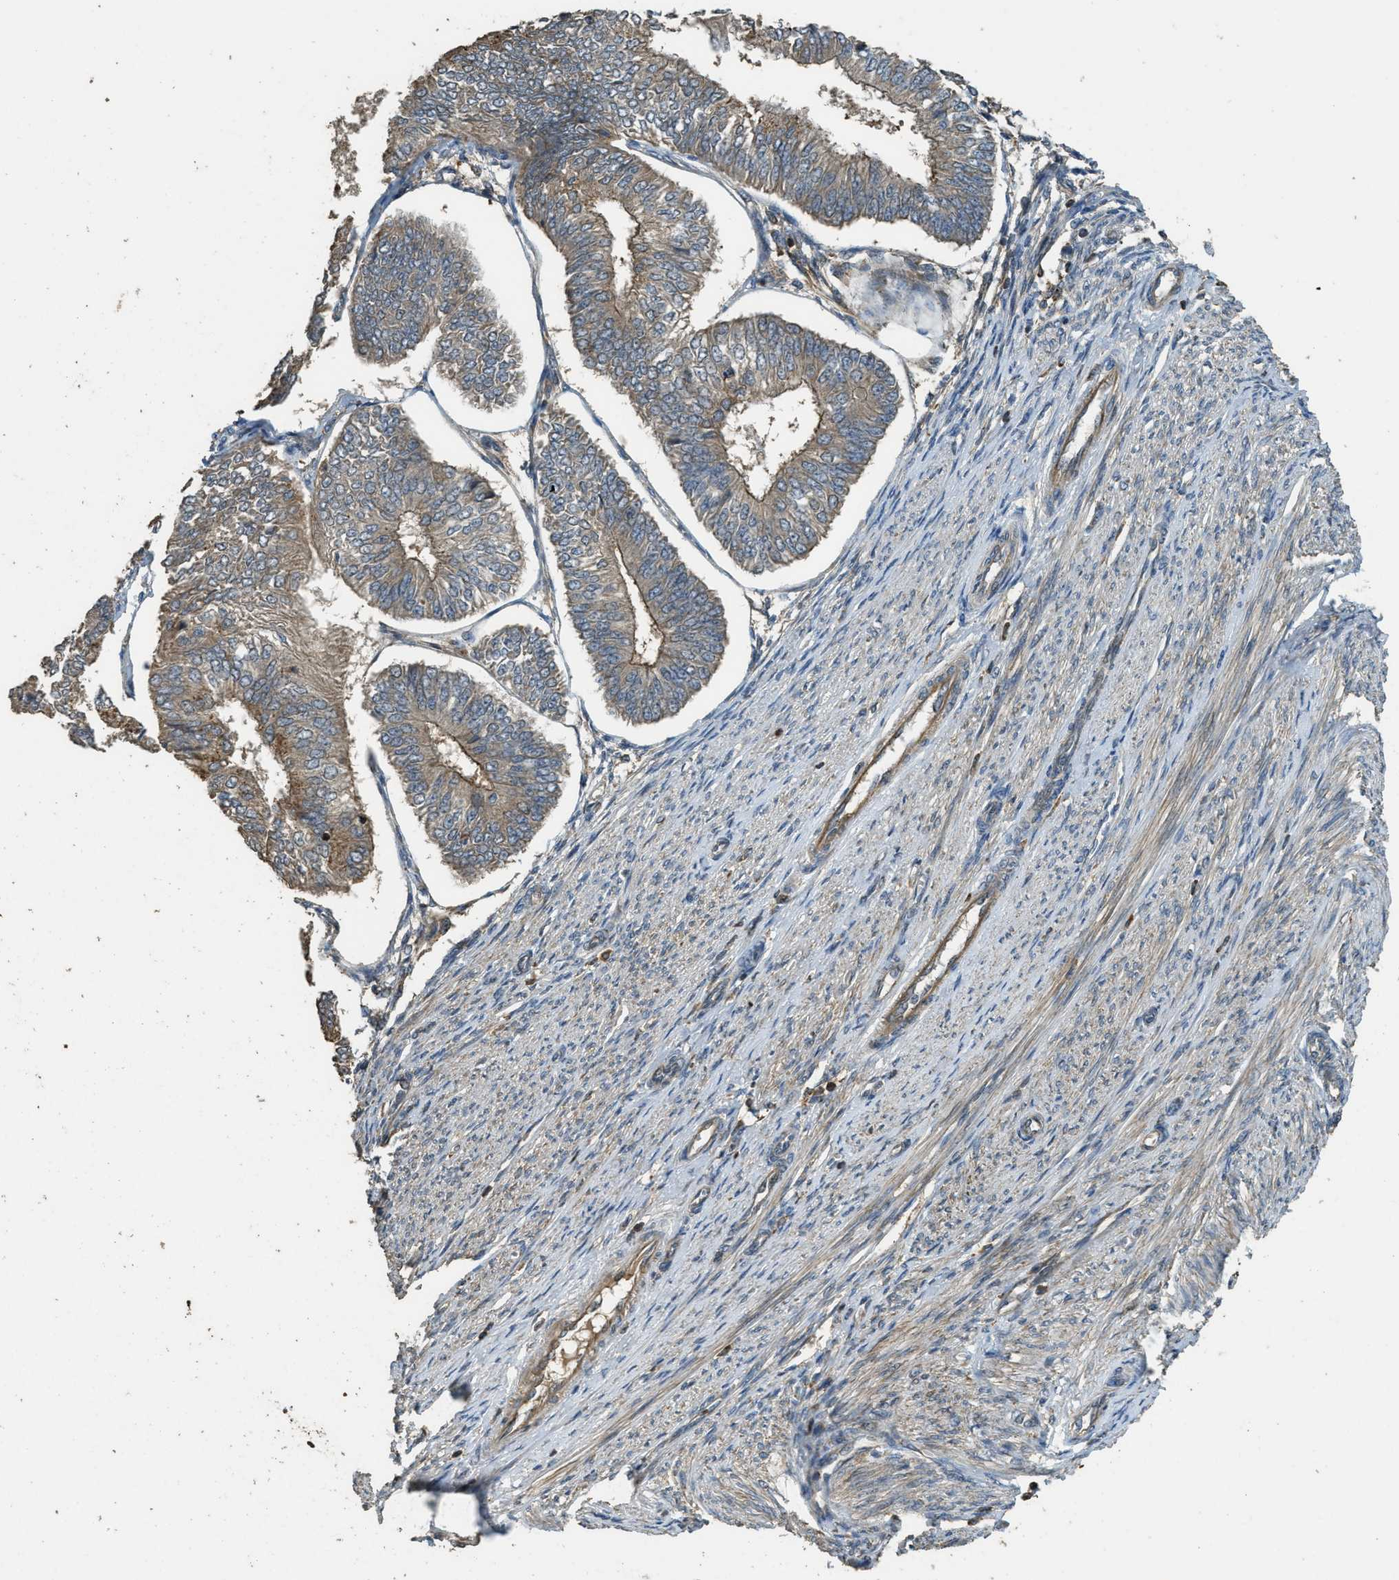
{"staining": {"intensity": "moderate", "quantity": ">75%", "location": "cytoplasmic/membranous"}, "tissue": "endometrial cancer", "cell_type": "Tumor cells", "image_type": "cancer", "snomed": [{"axis": "morphology", "description": "Adenocarcinoma, NOS"}, {"axis": "topography", "description": "Endometrium"}], "caption": "Endometrial cancer (adenocarcinoma) stained for a protein demonstrates moderate cytoplasmic/membranous positivity in tumor cells.", "gene": "PPP6R3", "patient": {"sex": "female", "age": 58}}